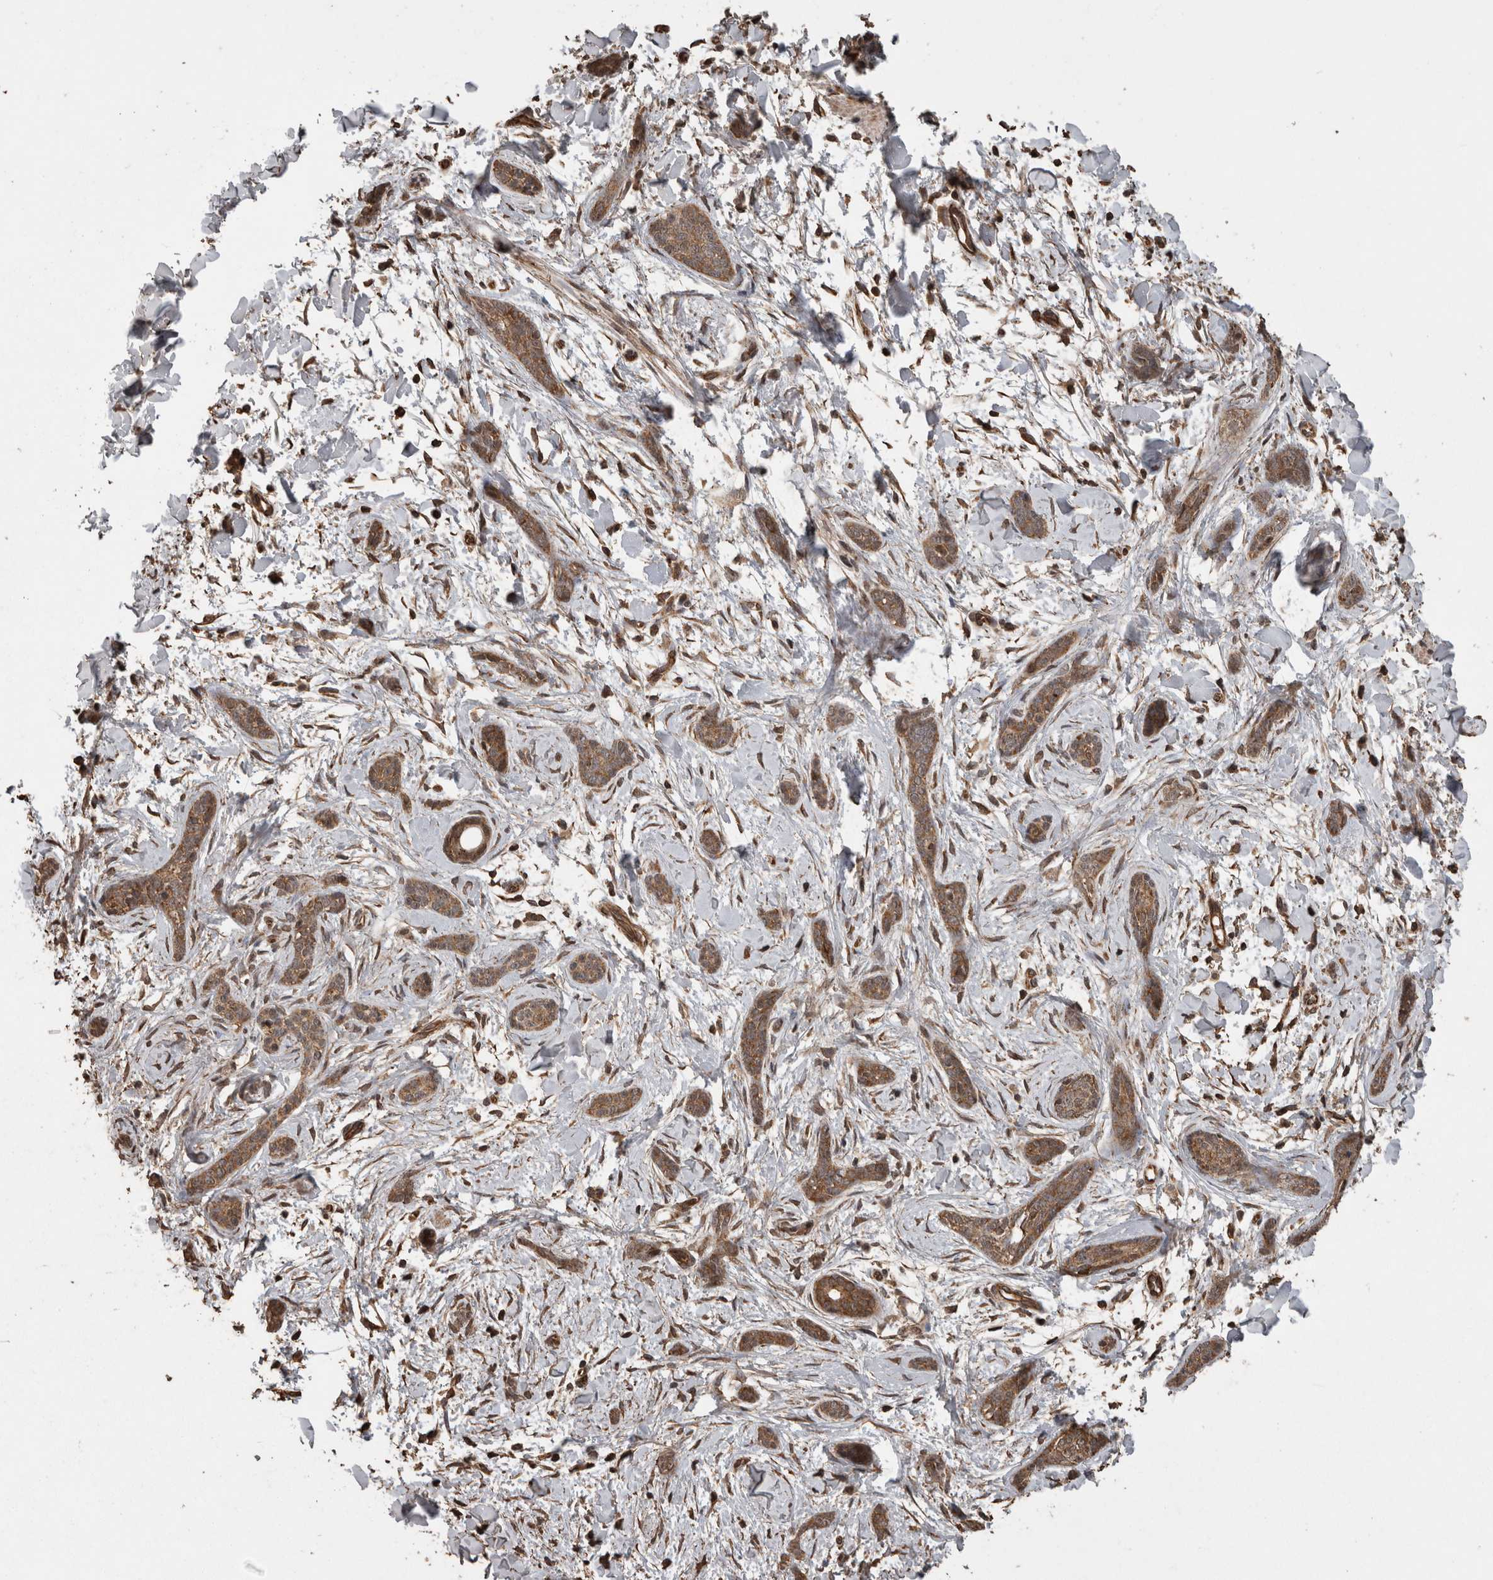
{"staining": {"intensity": "moderate", "quantity": ">75%", "location": "cytoplasmic/membranous"}, "tissue": "skin cancer", "cell_type": "Tumor cells", "image_type": "cancer", "snomed": [{"axis": "morphology", "description": "Basal cell carcinoma"}, {"axis": "morphology", "description": "Adnexal tumor, benign"}, {"axis": "topography", "description": "Skin"}], "caption": "Human skin benign adnexal tumor stained with a protein marker demonstrates moderate staining in tumor cells.", "gene": "PINK1", "patient": {"sex": "female", "age": 42}}